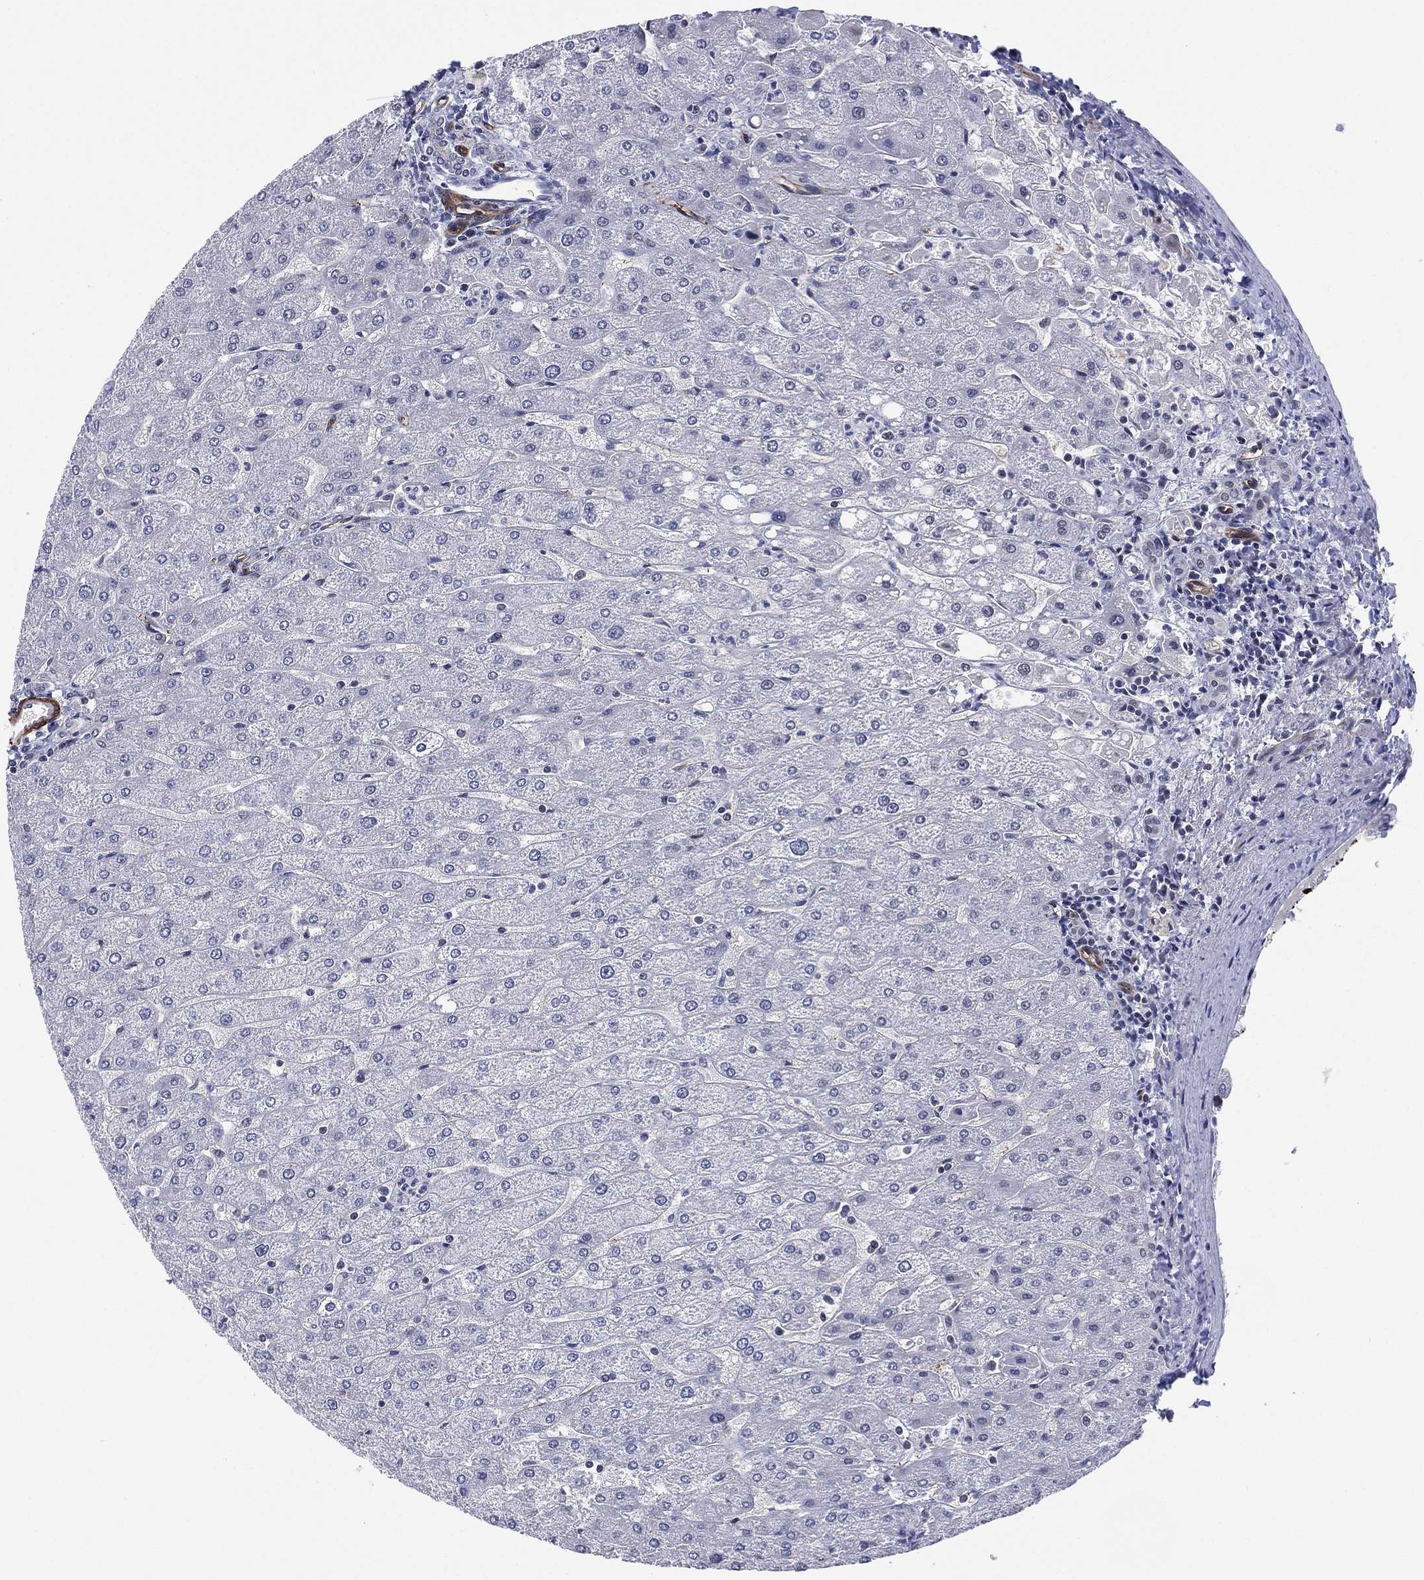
{"staining": {"intensity": "negative", "quantity": "none", "location": "none"}, "tissue": "liver", "cell_type": "Cholangiocytes", "image_type": "normal", "snomed": [{"axis": "morphology", "description": "Normal tissue, NOS"}, {"axis": "topography", "description": "Liver"}], "caption": "The immunohistochemistry (IHC) micrograph has no significant expression in cholangiocytes of liver.", "gene": "GSE1", "patient": {"sex": "male", "age": 67}}